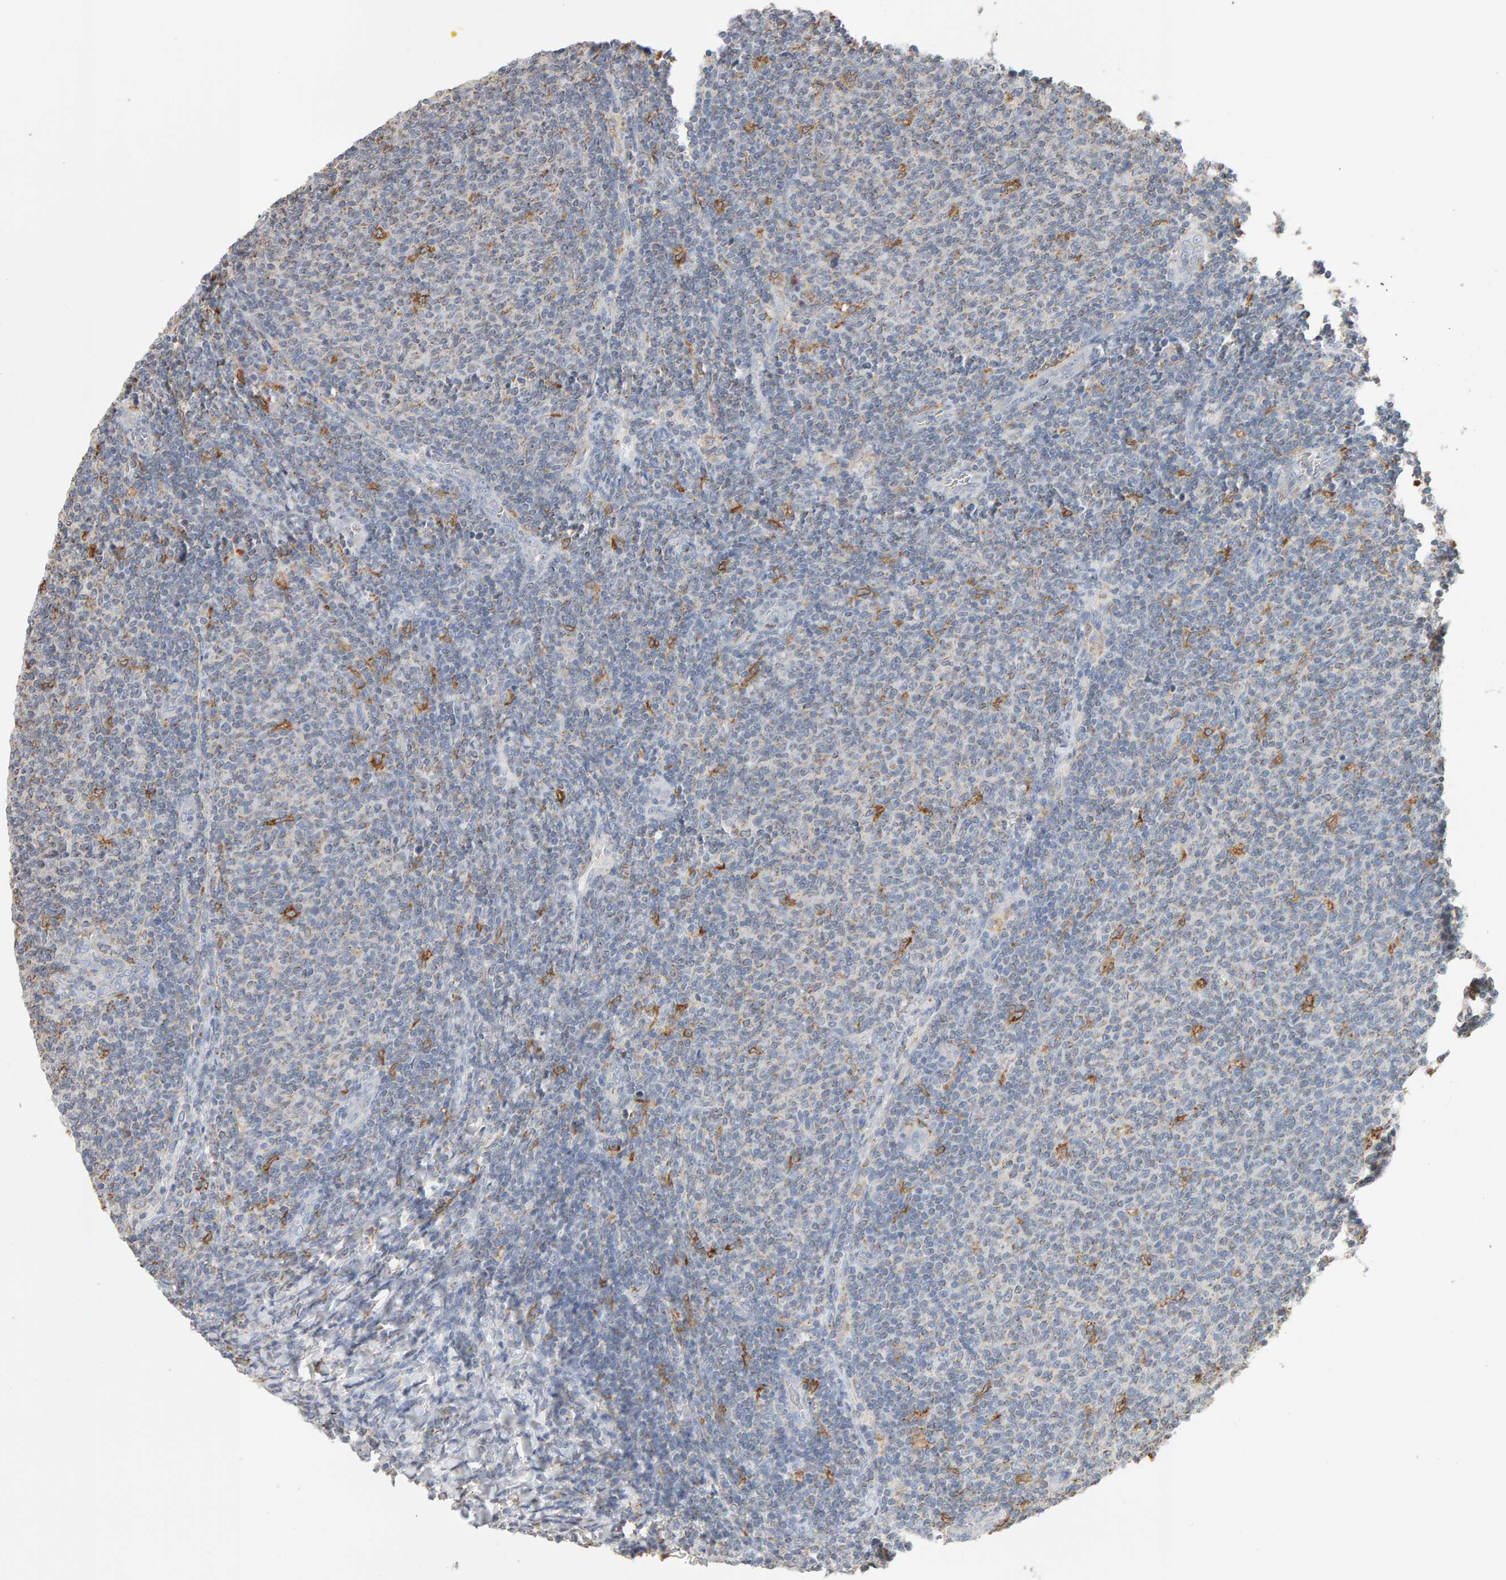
{"staining": {"intensity": "negative", "quantity": "none", "location": "none"}, "tissue": "lymphoma", "cell_type": "Tumor cells", "image_type": "cancer", "snomed": [{"axis": "morphology", "description": "Malignant lymphoma, non-Hodgkin's type, Low grade"}, {"axis": "topography", "description": "Lymph node"}], "caption": "IHC of human low-grade malignant lymphoma, non-Hodgkin's type exhibits no expression in tumor cells. The staining was performed using DAB to visualize the protein expression in brown, while the nuclei were stained in blue with hematoxylin (Magnification: 20x).", "gene": "SGPL1", "patient": {"sex": "male", "age": 66}}